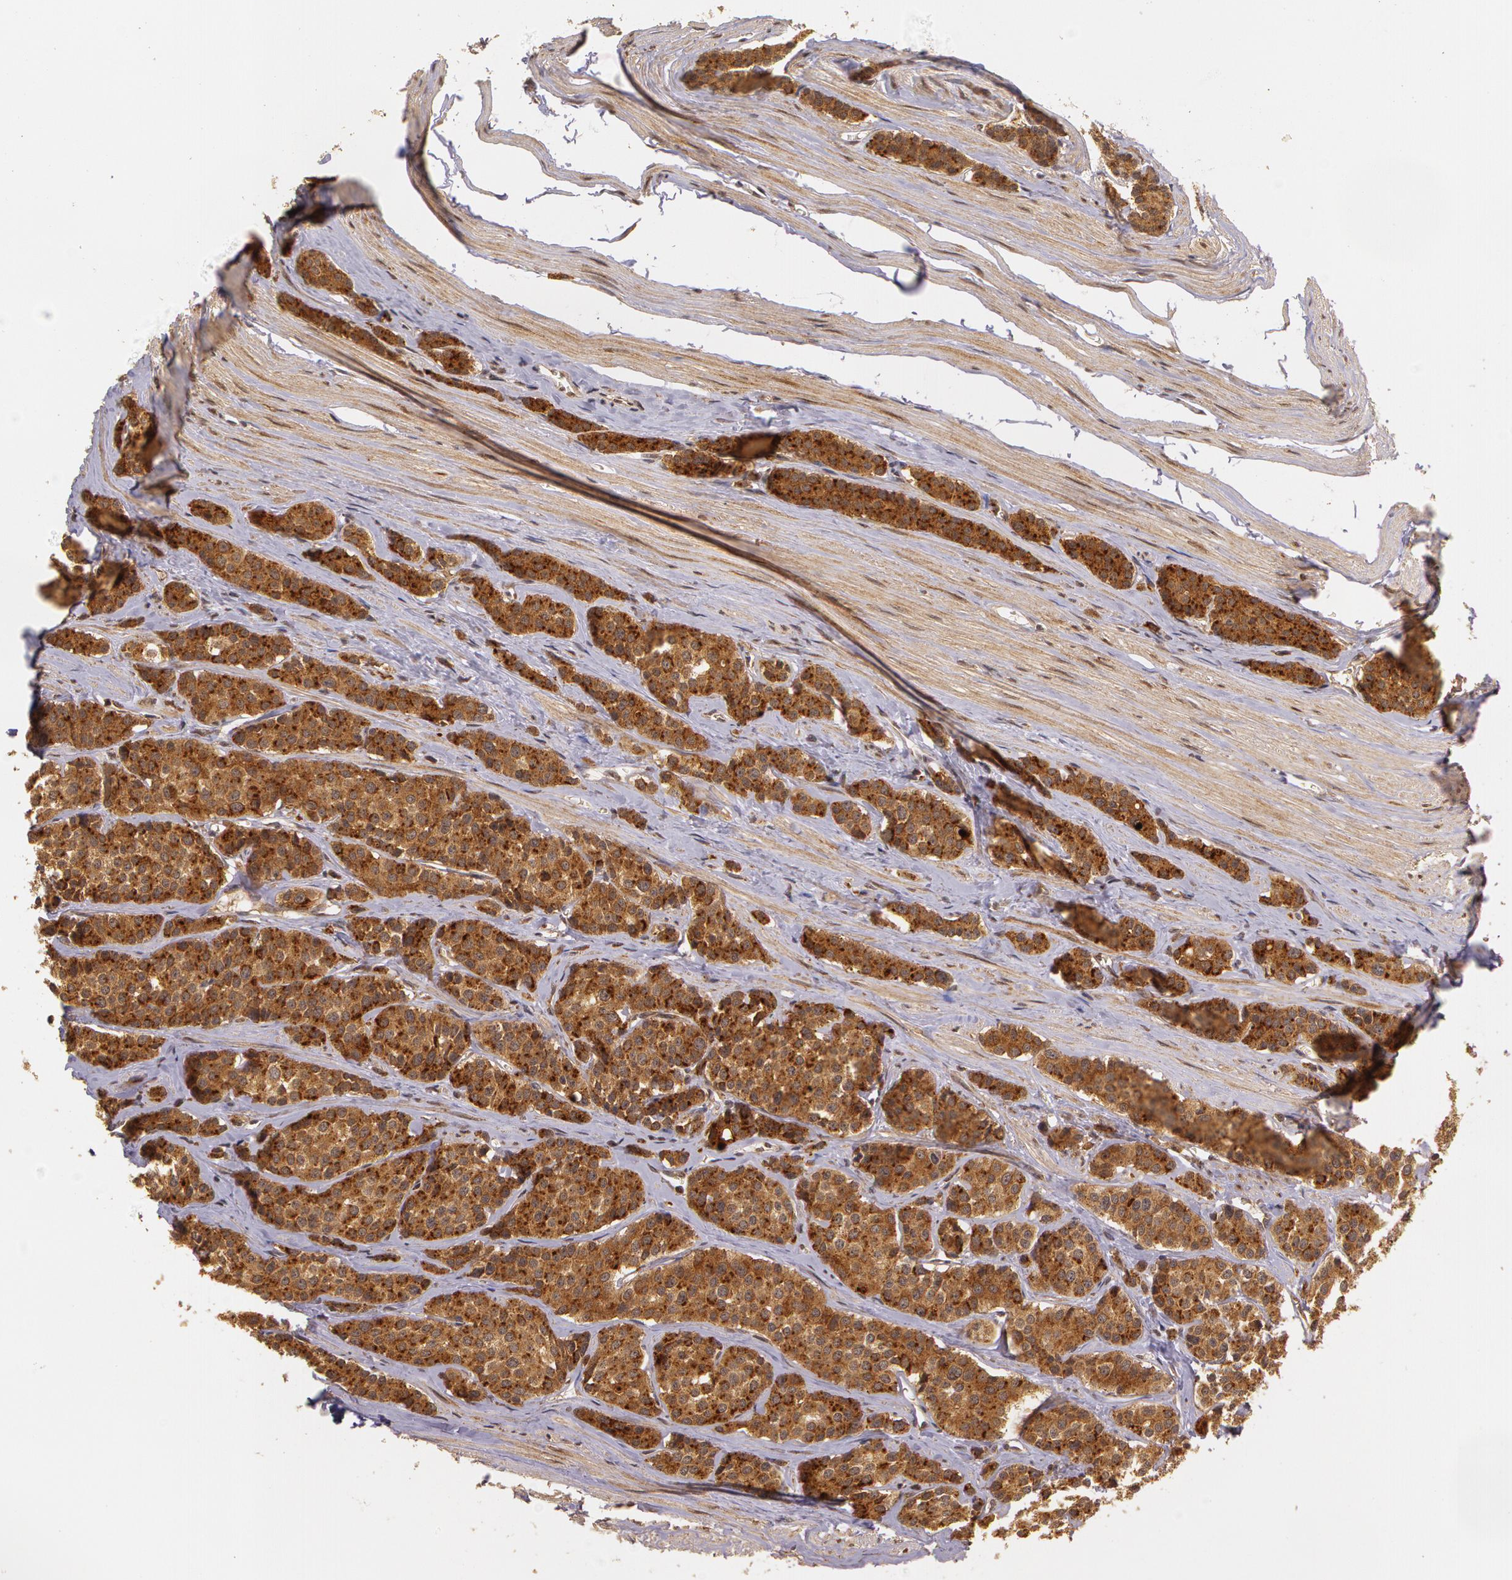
{"staining": {"intensity": "strong", "quantity": ">75%", "location": "cytoplasmic/membranous"}, "tissue": "carcinoid", "cell_type": "Tumor cells", "image_type": "cancer", "snomed": [{"axis": "morphology", "description": "Carcinoid, malignant, NOS"}, {"axis": "topography", "description": "Small intestine"}], "caption": "Immunohistochemistry (IHC) of carcinoid shows high levels of strong cytoplasmic/membranous staining in about >75% of tumor cells.", "gene": "ASCC2", "patient": {"sex": "male", "age": 60}}